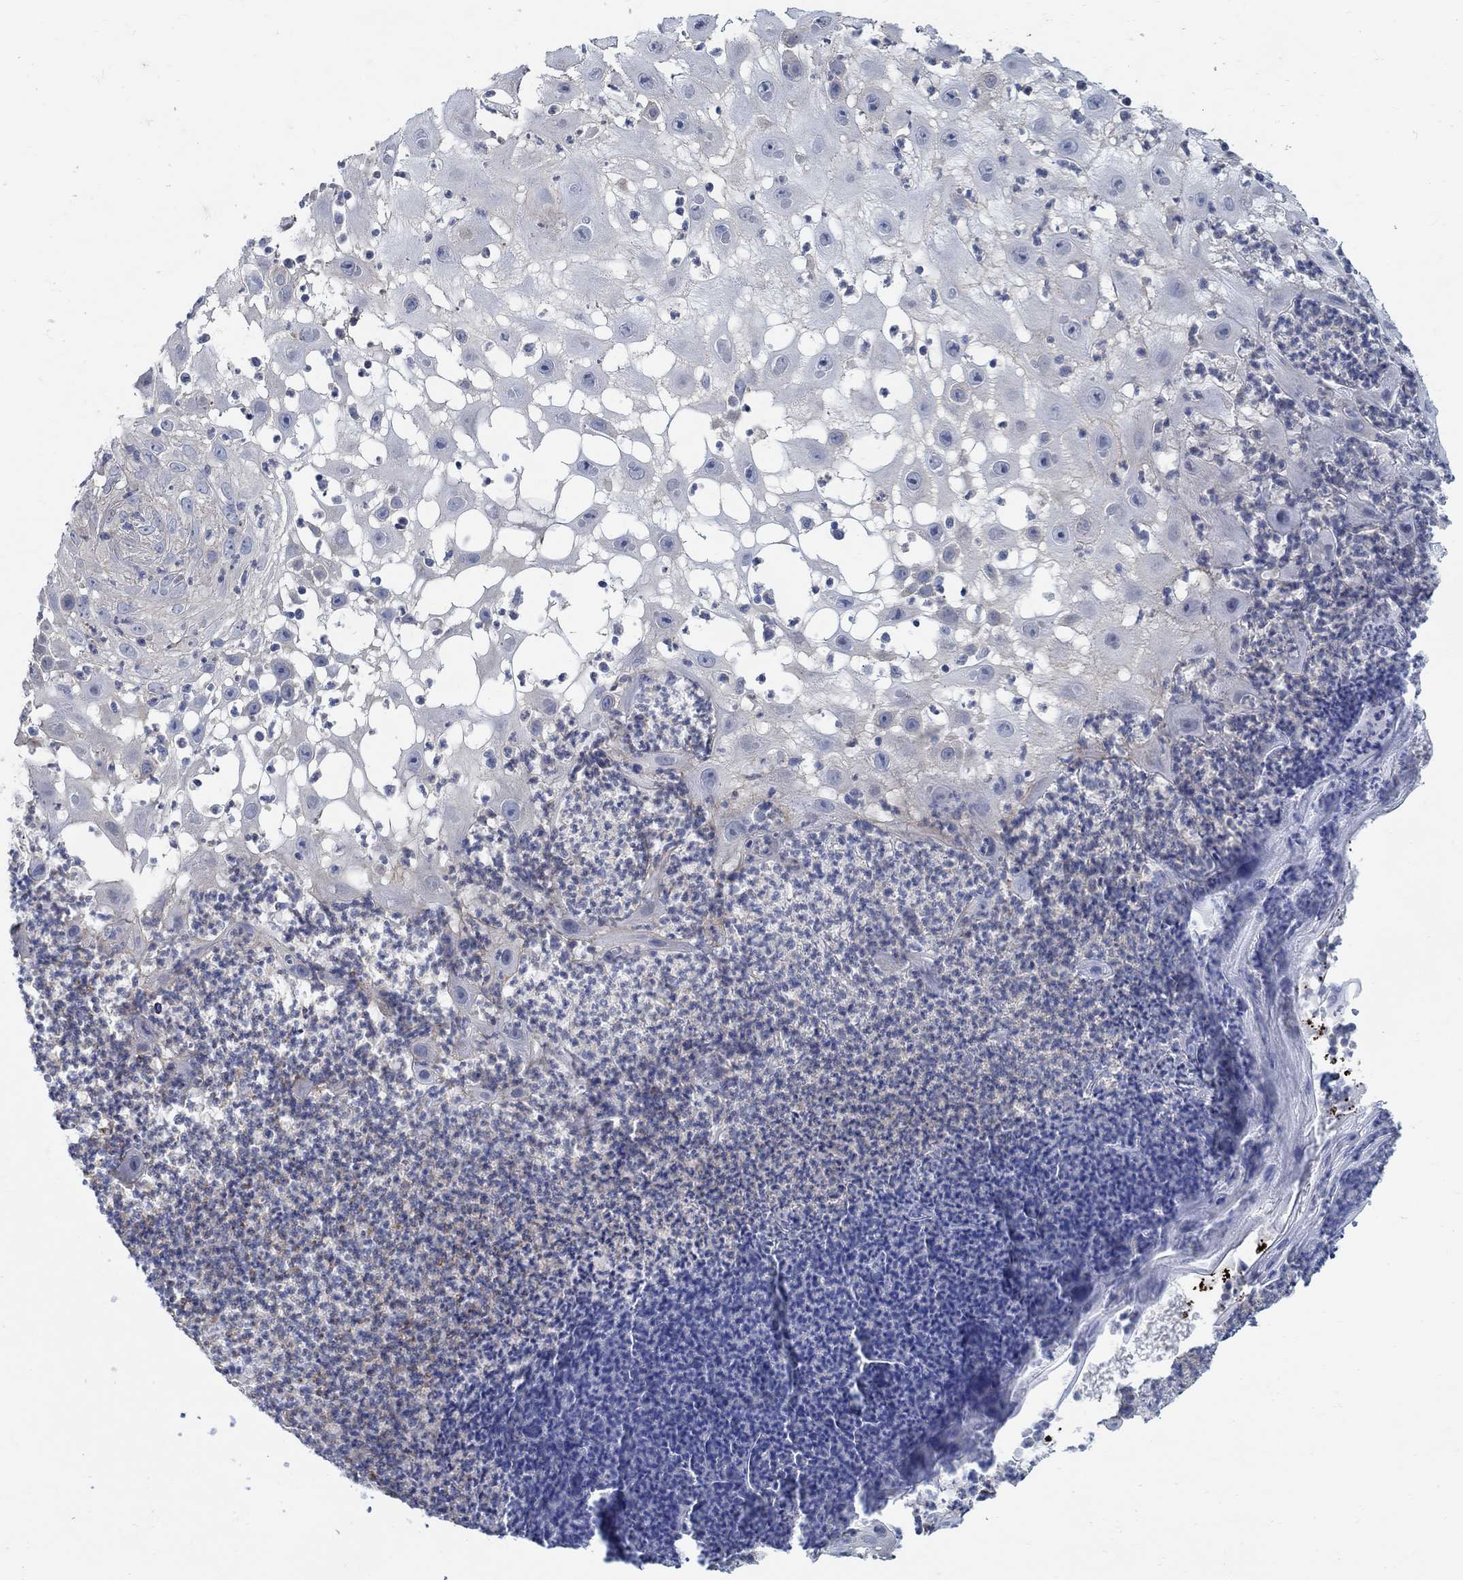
{"staining": {"intensity": "negative", "quantity": "none", "location": "none"}, "tissue": "skin cancer", "cell_type": "Tumor cells", "image_type": "cancer", "snomed": [{"axis": "morphology", "description": "Normal tissue, NOS"}, {"axis": "morphology", "description": "Squamous cell carcinoma, NOS"}, {"axis": "topography", "description": "Skin"}], "caption": "The IHC image has no significant staining in tumor cells of squamous cell carcinoma (skin) tissue. The staining was performed using DAB to visualize the protein expression in brown, while the nuclei were stained in blue with hematoxylin (Magnification: 20x).", "gene": "TMEM198", "patient": {"sex": "male", "age": 79}}